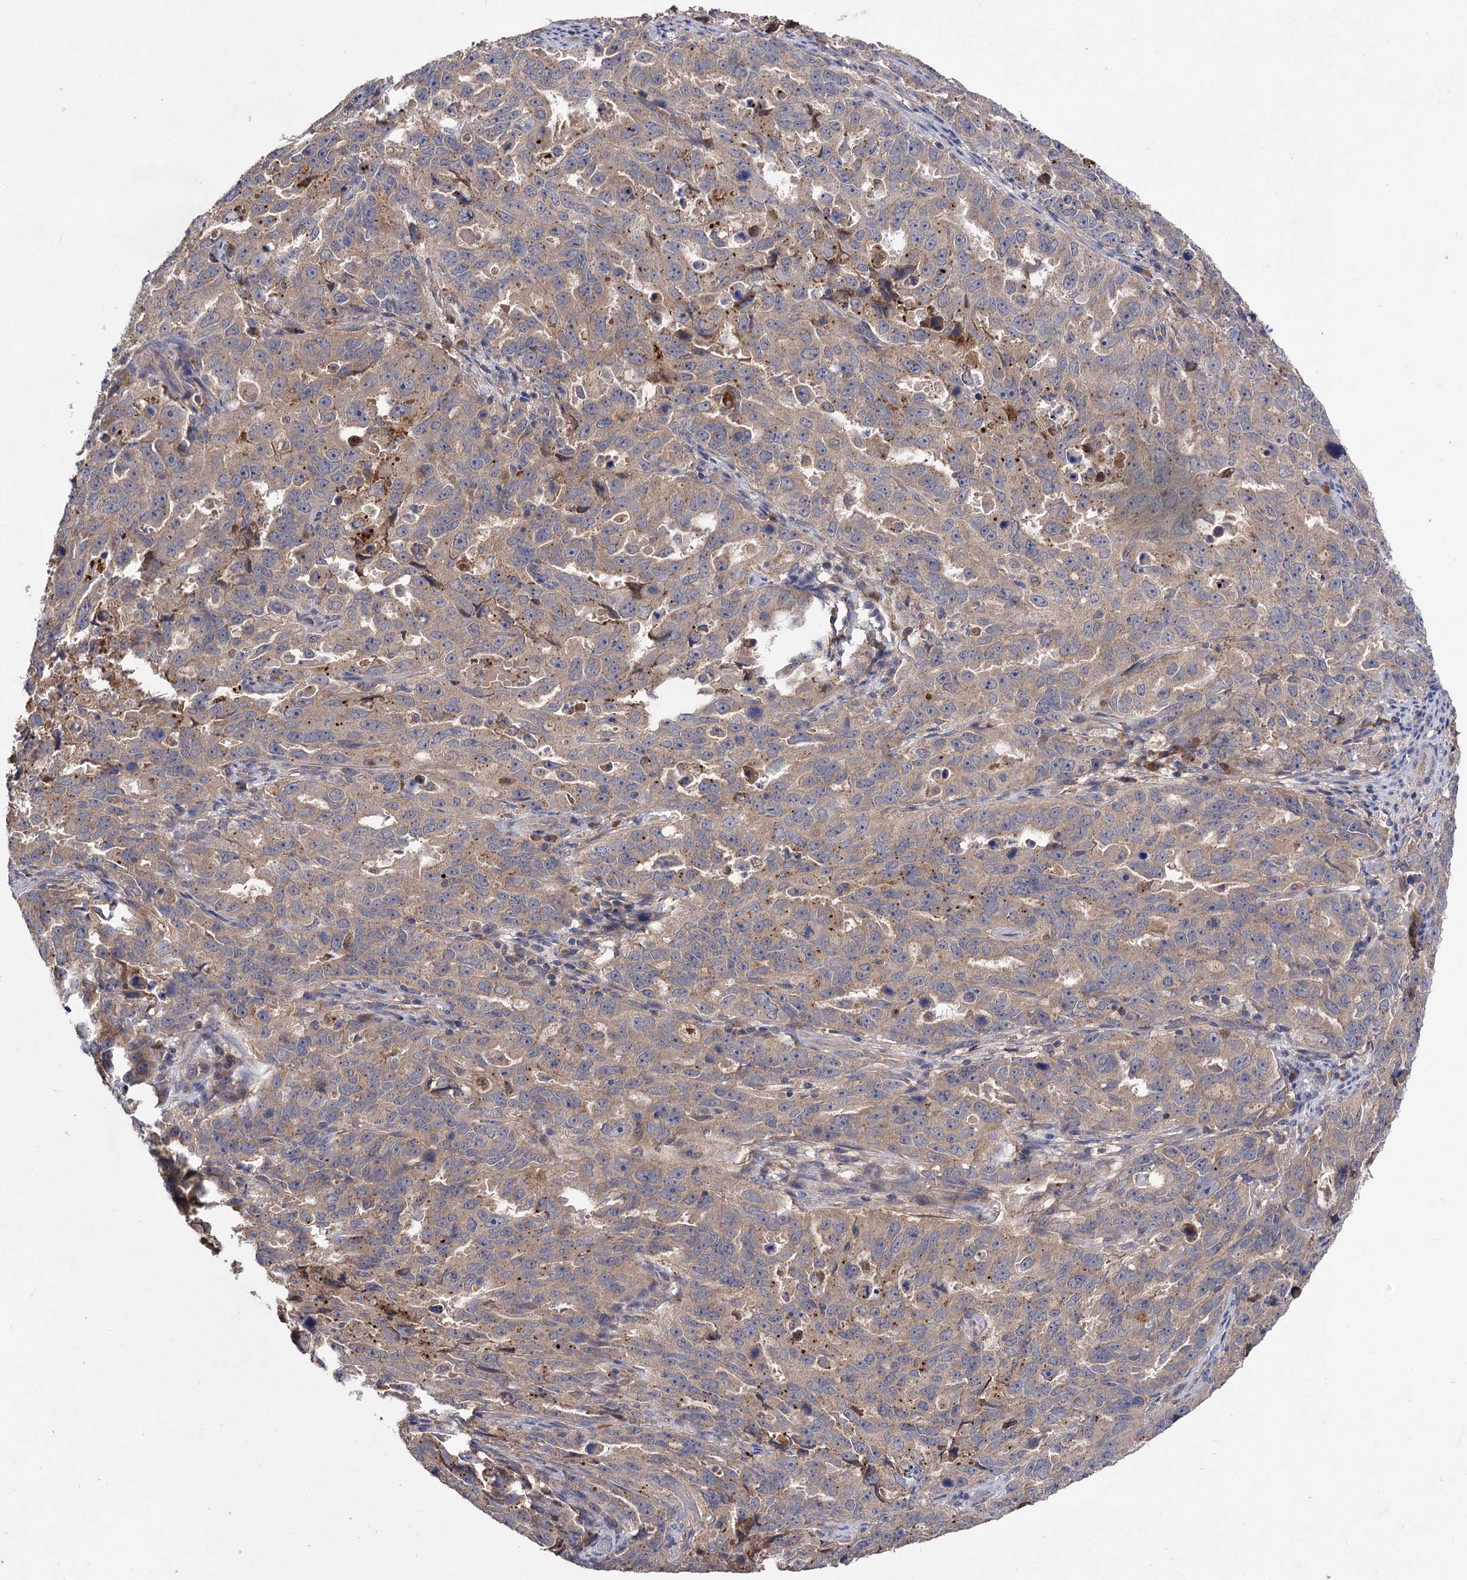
{"staining": {"intensity": "weak", "quantity": "25%-75%", "location": "cytoplasmic/membranous"}, "tissue": "endometrial cancer", "cell_type": "Tumor cells", "image_type": "cancer", "snomed": [{"axis": "morphology", "description": "Adenocarcinoma, NOS"}, {"axis": "topography", "description": "Endometrium"}], "caption": "High-magnification brightfield microscopy of endometrial cancer (adenocarcinoma) stained with DAB (3,3'-diaminobenzidine) (brown) and counterstained with hematoxylin (blue). tumor cells exhibit weak cytoplasmic/membranous expression is seen in about25%-75% of cells.", "gene": "USP50", "patient": {"sex": "female", "age": 65}}